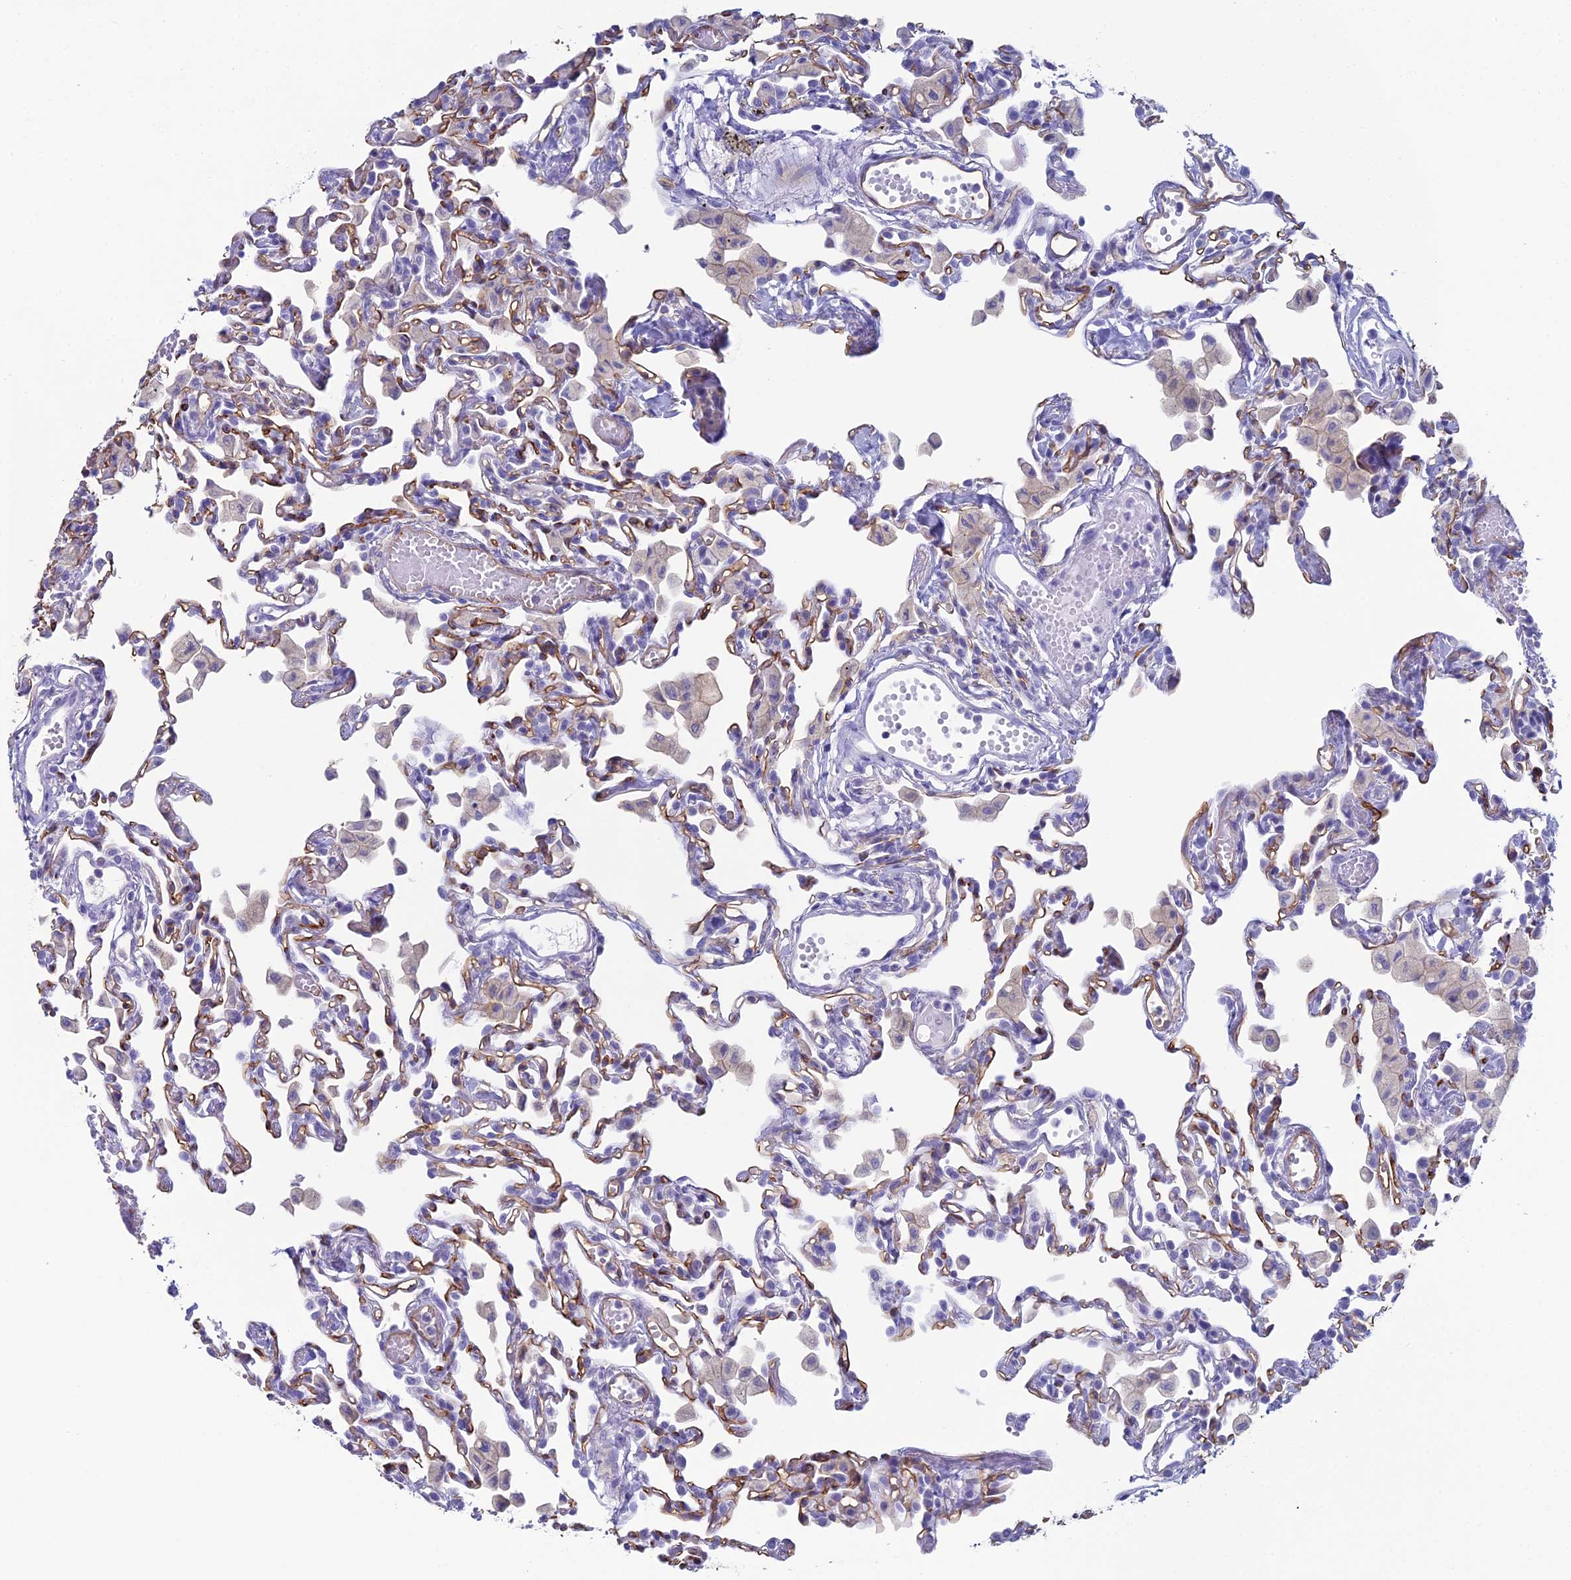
{"staining": {"intensity": "negative", "quantity": "none", "location": "none"}, "tissue": "lung", "cell_type": "Alveolar cells", "image_type": "normal", "snomed": [{"axis": "morphology", "description": "Normal tissue, NOS"}, {"axis": "topography", "description": "Bronchus"}, {"axis": "topography", "description": "Lung"}], "caption": "Immunohistochemistry (IHC) micrograph of normal lung: human lung stained with DAB exhibits no significant protein positivity in alveolar cells.", "gene": "ACE", "patient": {"sex": "female", "age": 49}}